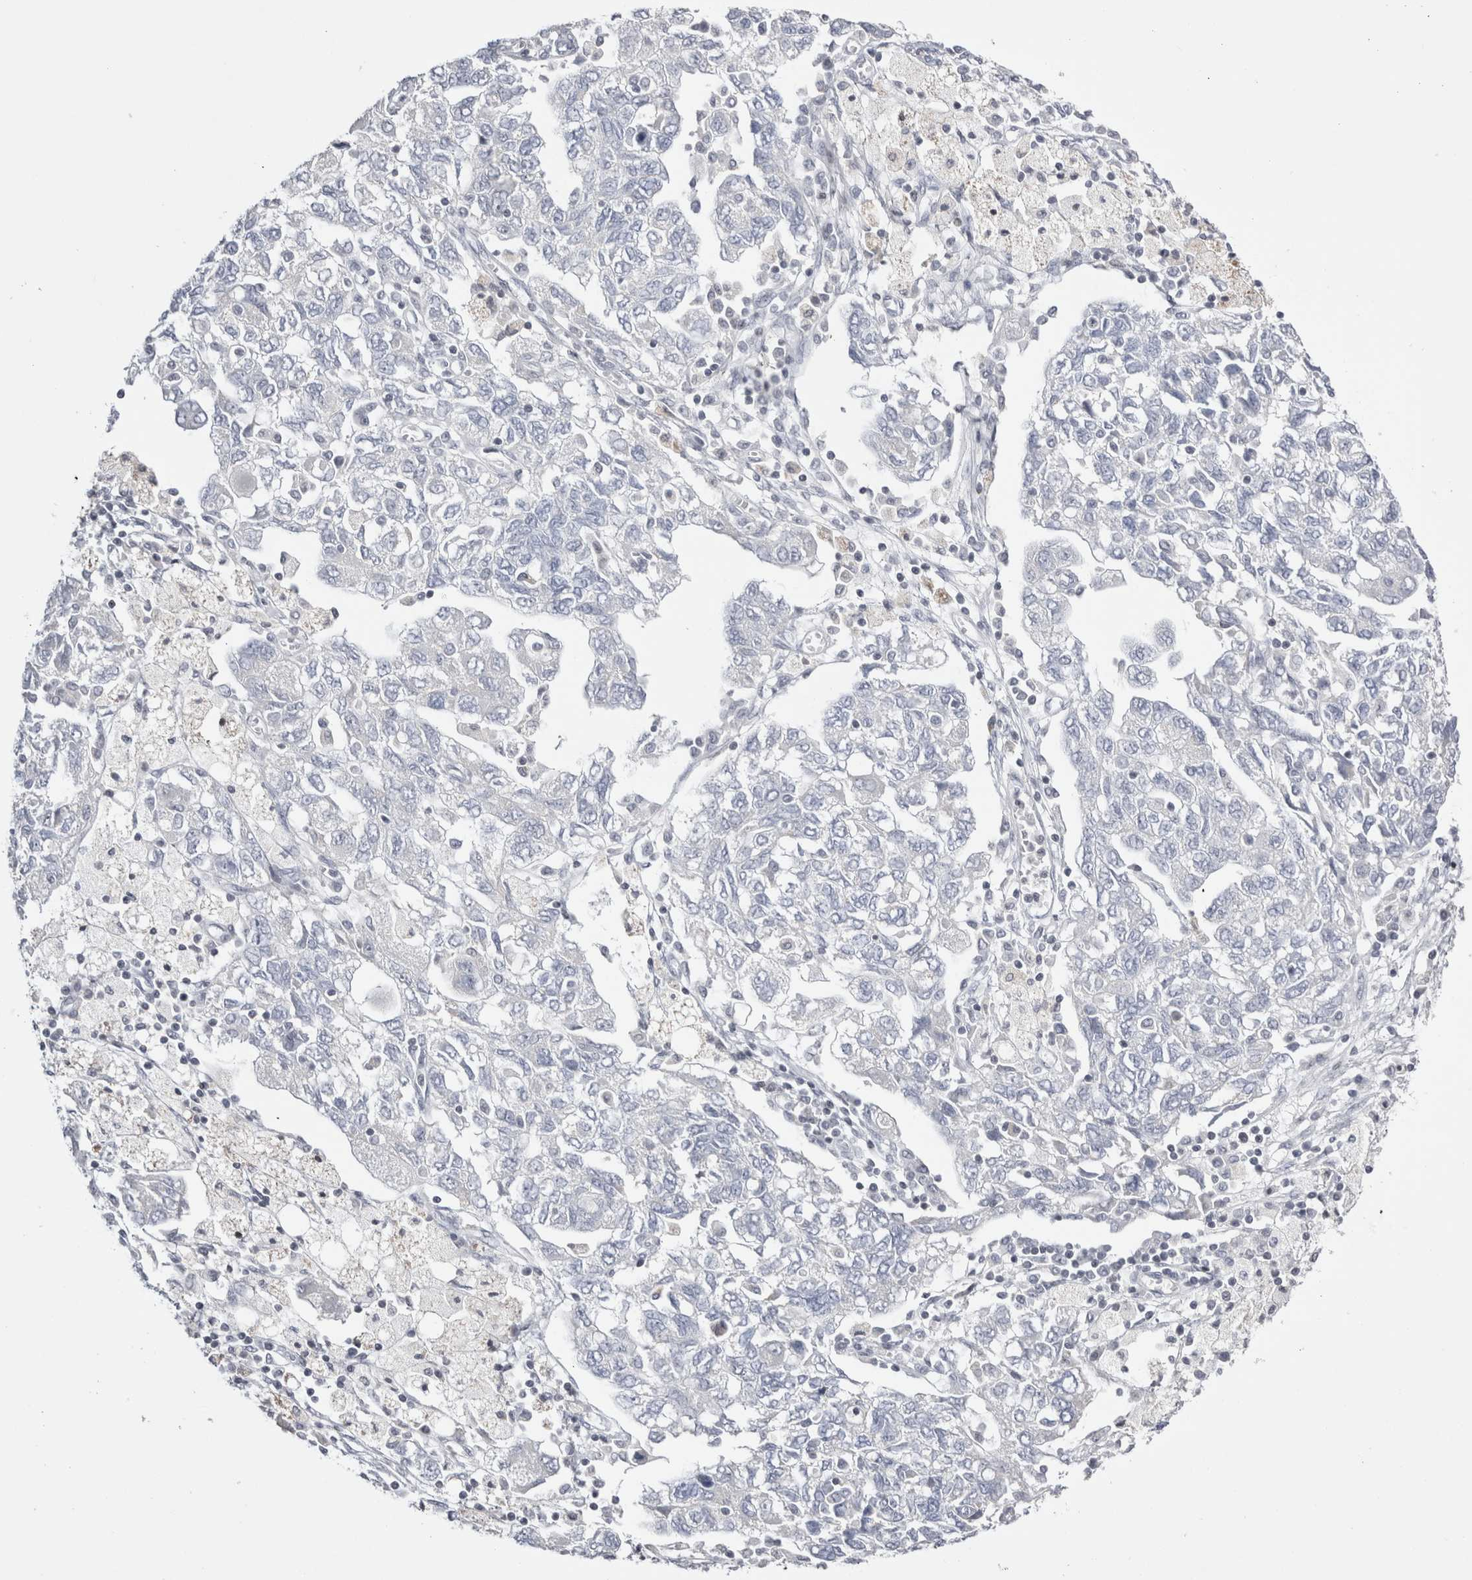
{"staining": {"intensity": "negative", "quantity": "none", "location": "none"}, "tissue": "ovarian cancer", "cell_type": "Tumor cells", "image_type": "cancer", "snomed": [{"axis": "morphology", "description": "Carcinoma, NOS"}, {"axis": "morphology", "description": "Cystadenocarcinoma, serous, NOS"}, {"axis": "topography", "description": "Ovary"}], "caption": "Protein analysis of ovarian cancer demonstrates no significant positivity in tumor cells. (DAB immunohistochemistry (IHC) visualized using brightfield microscopy, high magnification).", "gene": "FNDC8", "patient": {"sex": "female", "age": 69}}